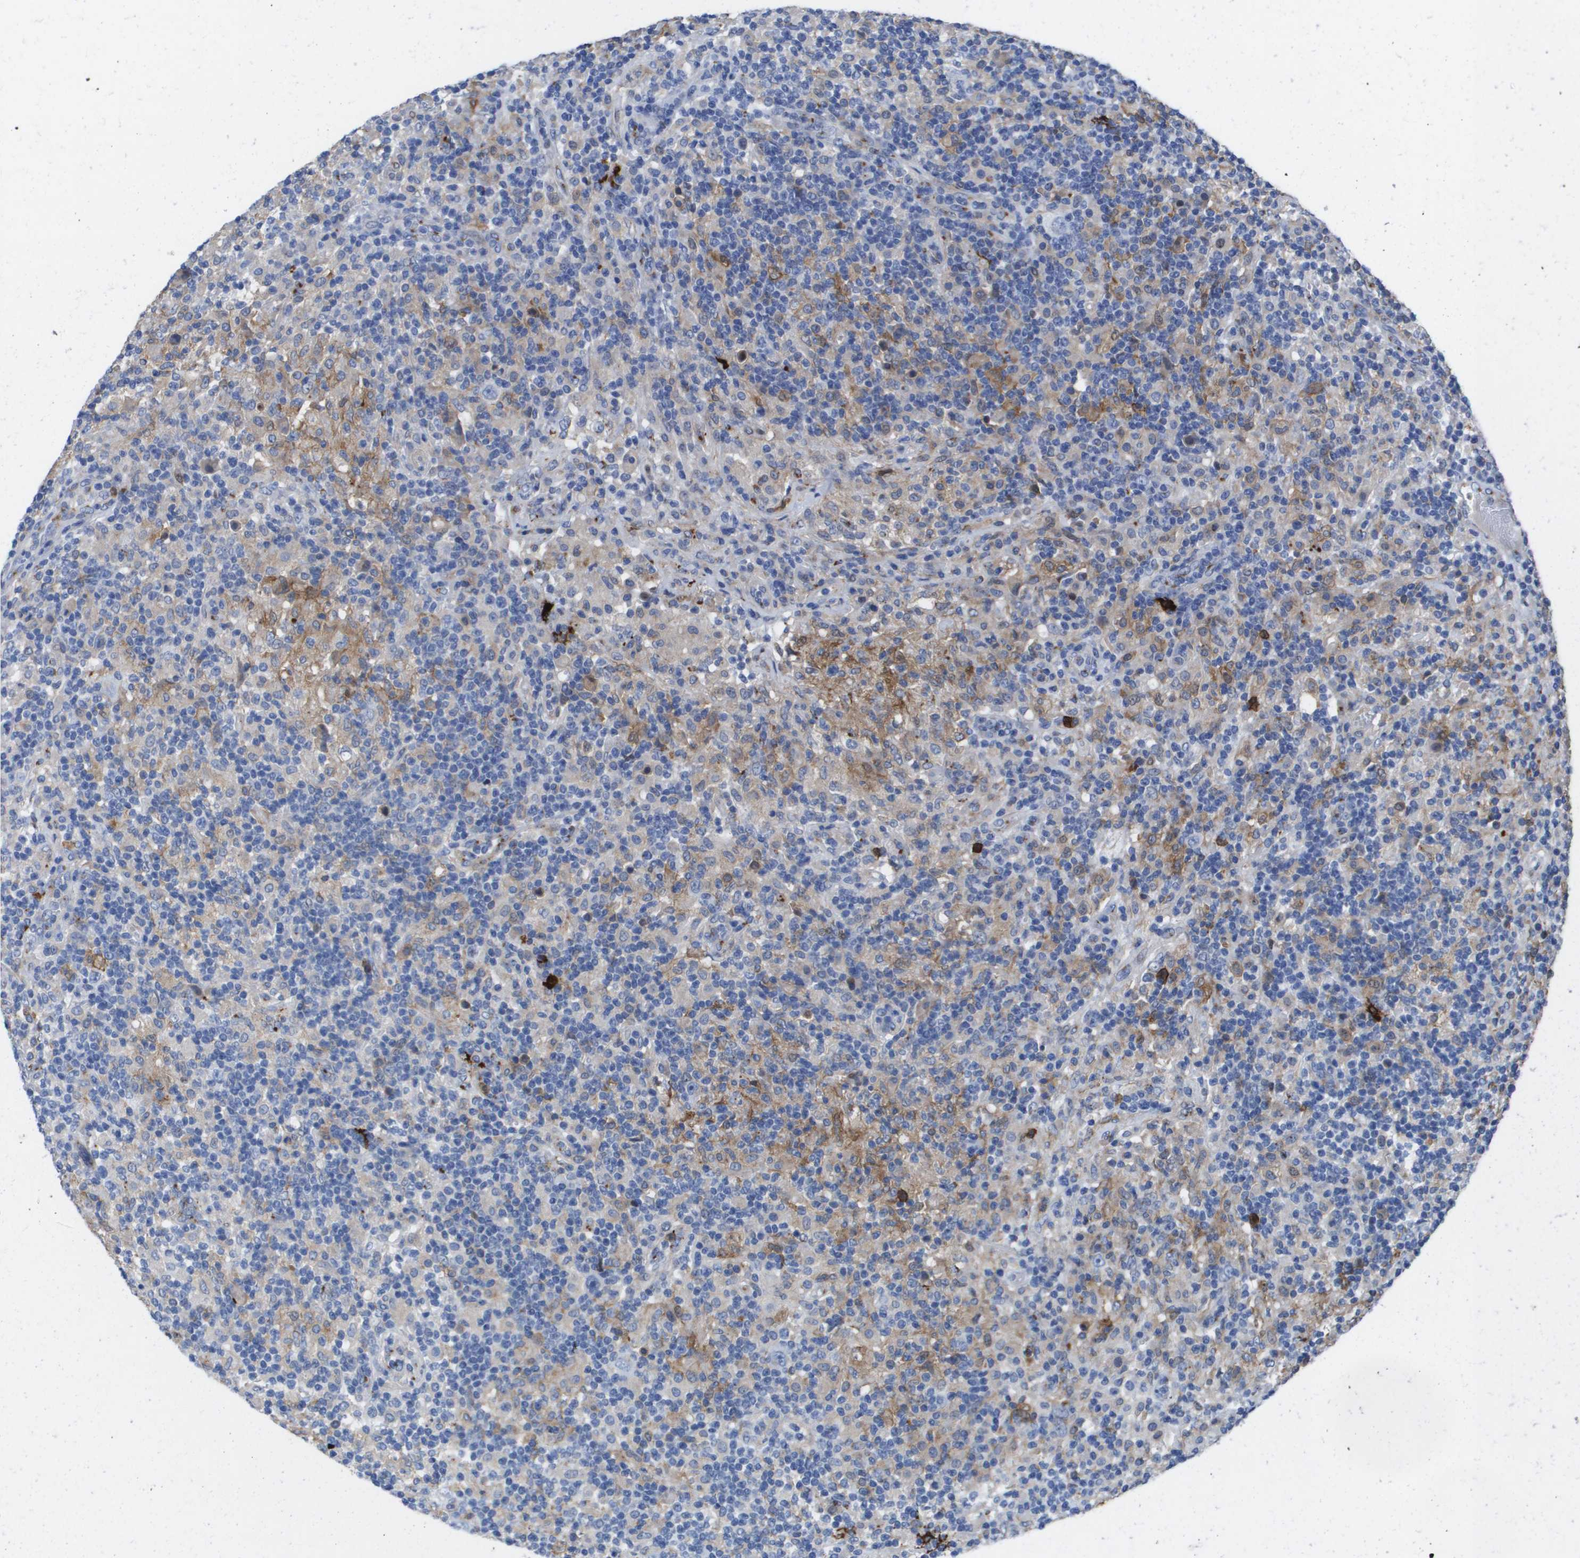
{"staining": {"intensity": "negative", "quantity": "none", "location": "none"}, "tissue": "lymphoma", "cell_type": "Tumor cells", "image_type": "cancer", "snomed": [{"axis": "morphology", "description": "Hodgkin's disease, NOS"}, {"axis": "topography", "description": "Lymph node"}], "caption": "A high-resolution micrograph shows immunohistochemistry (IHC) staining of lymphoma, which displays no significant expression in tumor cells.", "gene": "SLC37A2", "patient": {"sex": "male", "age": 70}}